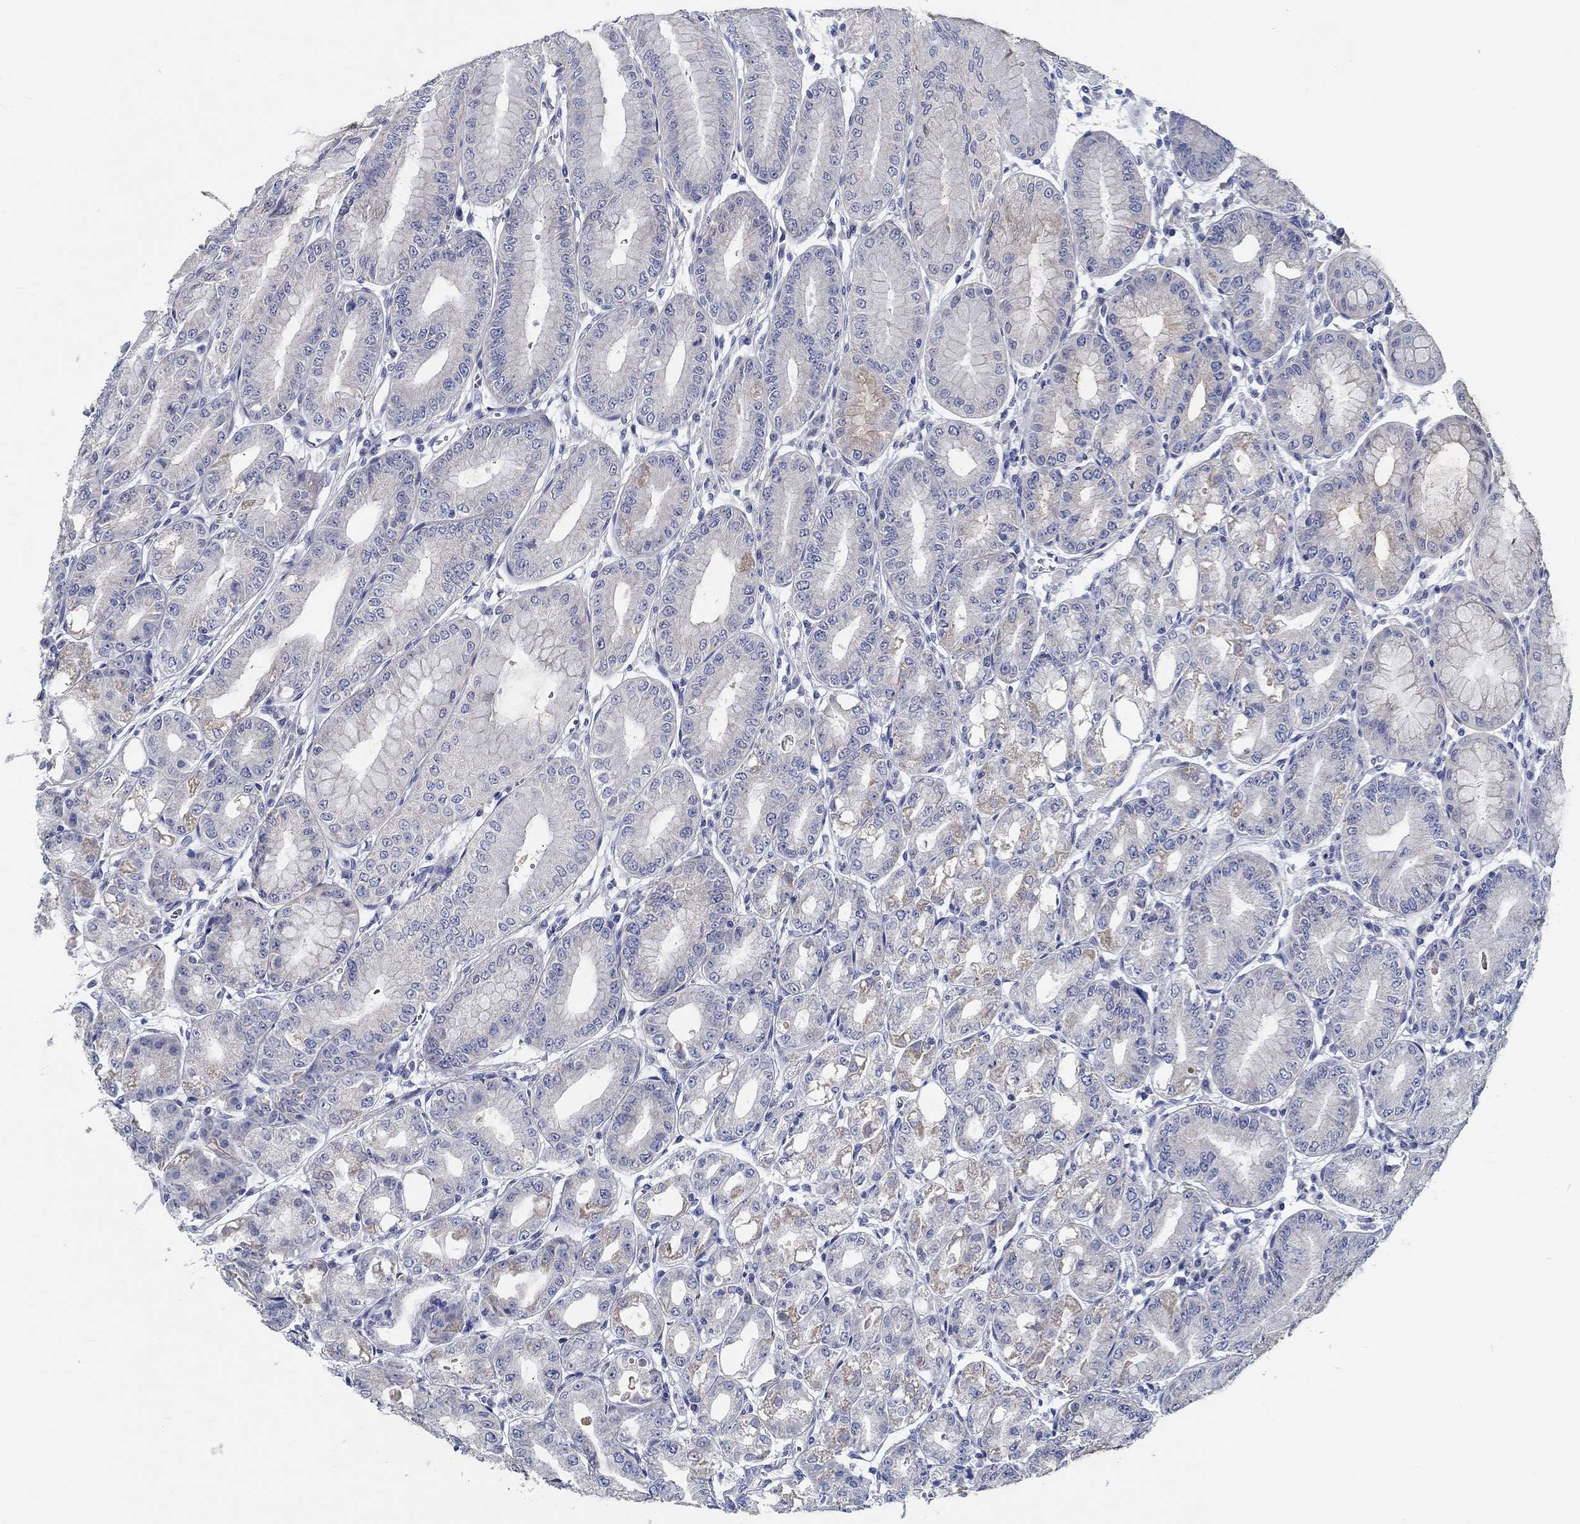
{"staining": {"intensity": "moderate", "quantity": "25%-75%", "location": "cytoplasmic/membranous"}, "tissue": "stomach", "cell_type": "Glandular cells", "image_type": "normal", "snomed": [{"axis": "morphology", "description": "Normal tissue, NOS"}, {"axis": "topography", "description": "Stomach, lower"}], "caption": "IHC of benign stomach reveals medium levels of moderate cytoplasmic/membranous positivity in about 25%-75% of glandular cells. (DAB (3,3'-diaminobenzidine) IHC, brown staining for protein, blue staining for nuclei).", "gene": "MYBPC1", "patient": {"sex": "male", "age": 71}}